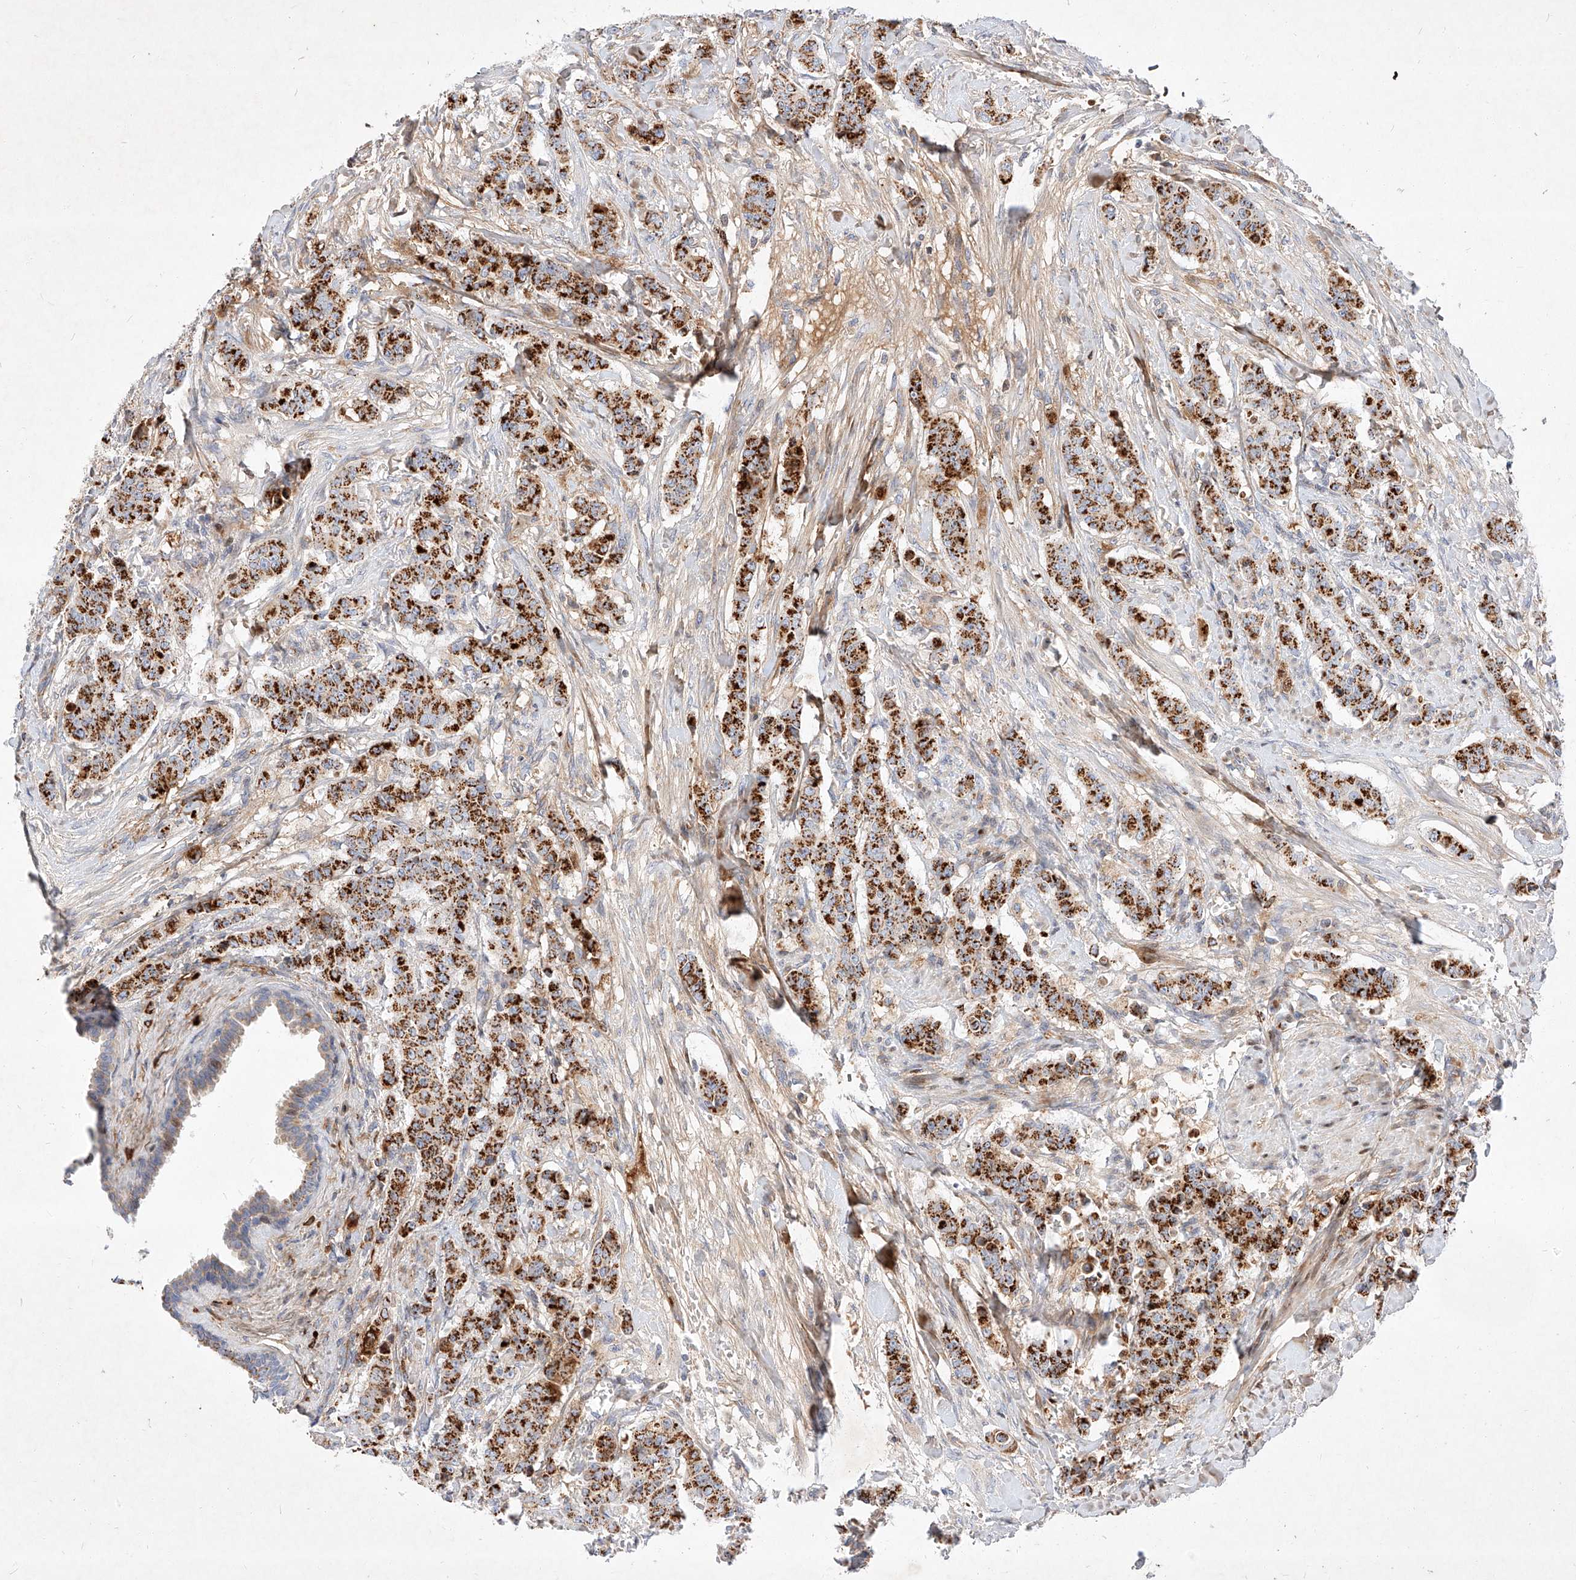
{"staining": {"intensity": "strong", "quantity": ">75%", "location": "cytoplasmic/membranous"}, "tissue": "breast cancer", "cell_type": "Tumor cells", "image_type": "cancer", "snomed": [{"axis": "morphology", "description": "Duct carcinoma"}, {"axis": "topography", "description": "Breast"}], "caption": "High-magnification brightfield microscopy of breast cancer (intraductal carcinoma) stained with DAB (brown) and counterstained with hematoxylin (blue). tumor cells exhibit strong cytoplasmic/membranous expression is seen in about>75% of cells. Nuclei are stained in blue.", "gene": "OSGEPL1", "patient": {"sex": "female", "age": 40}}